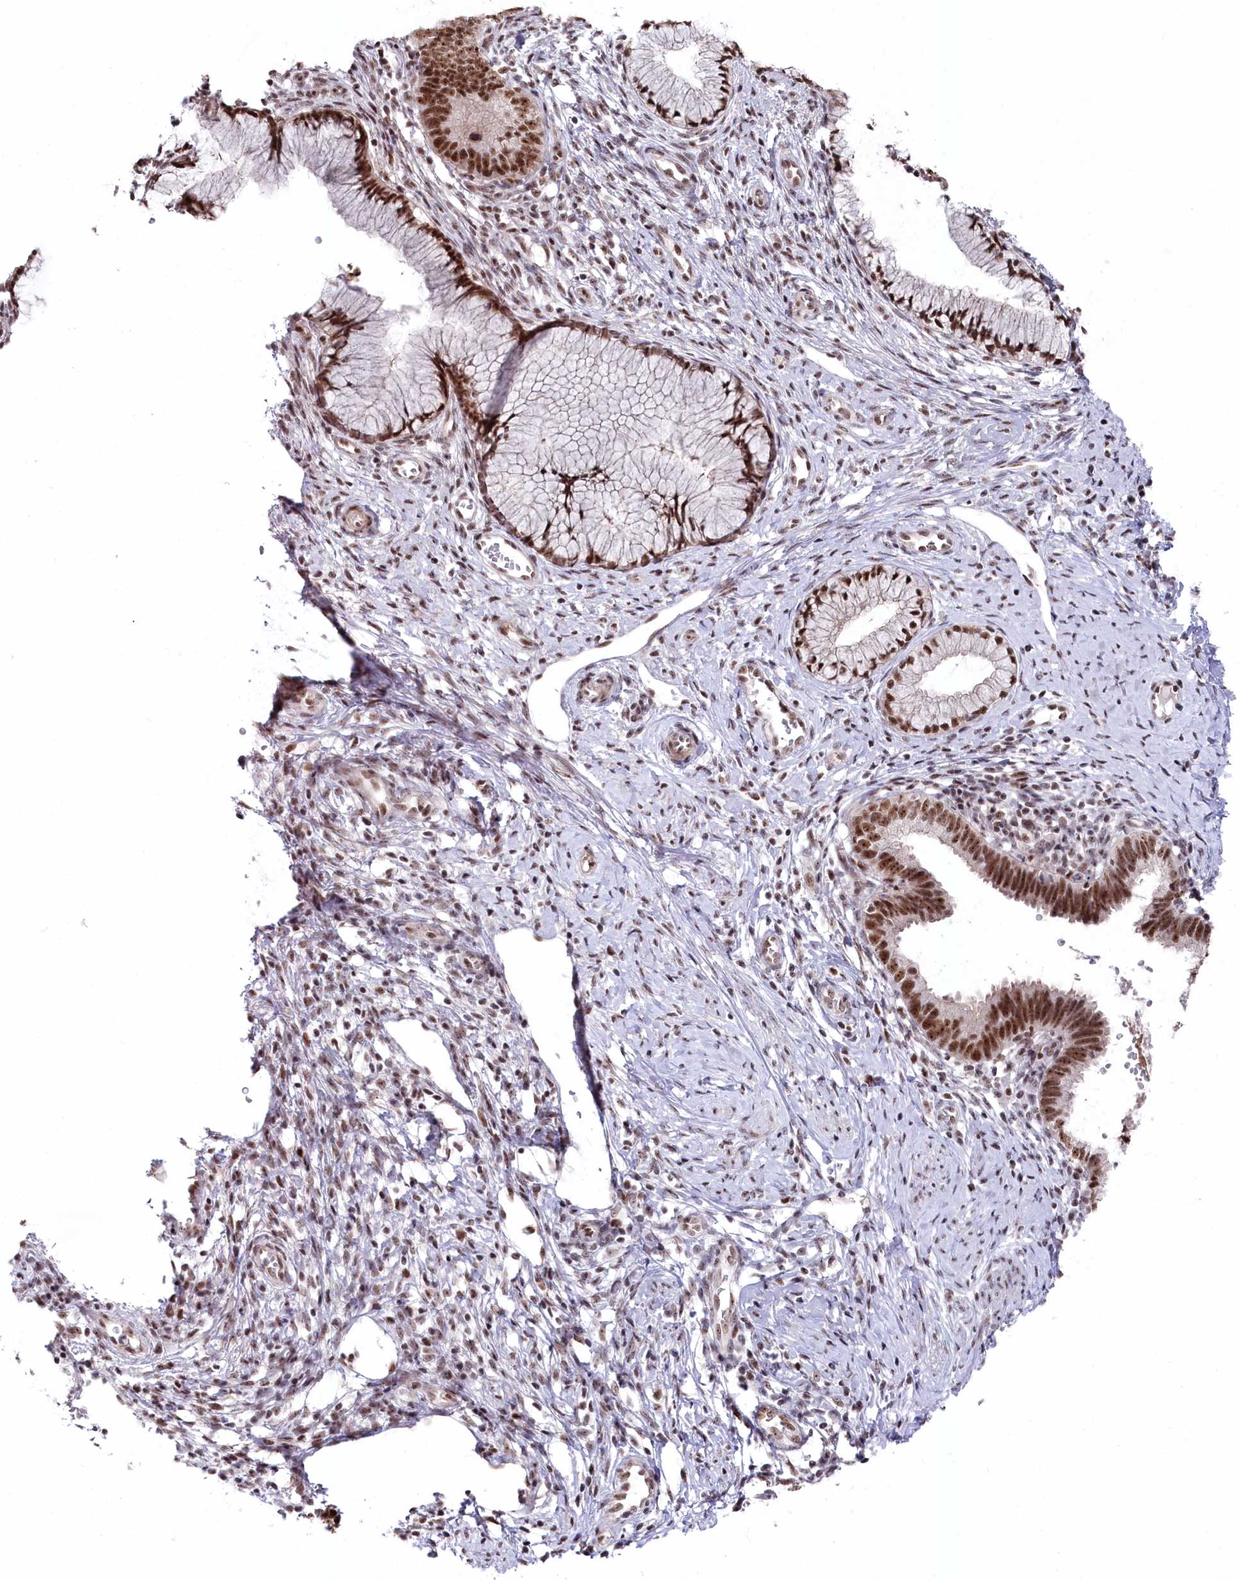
{"staining": {"intensity": "moderate", "quantity": ">75%", "location": "nuclear"}, "tissue": "cervical cancer", "cell_type": "Tumor cells", "image_type": "cancer", "snomed": [{"axis": "morphology", "description": "Adenocarcinoma, NOS"}, {"axis": "topography", "description": "Cervix"}], "caption": "Moderate nuclear positivity for a protein is identified in approximately >75% of tumor cells of cervical cancer using IHC.", "gene": "POLR2H", "patient": {"sex": "female", "age": 36}}